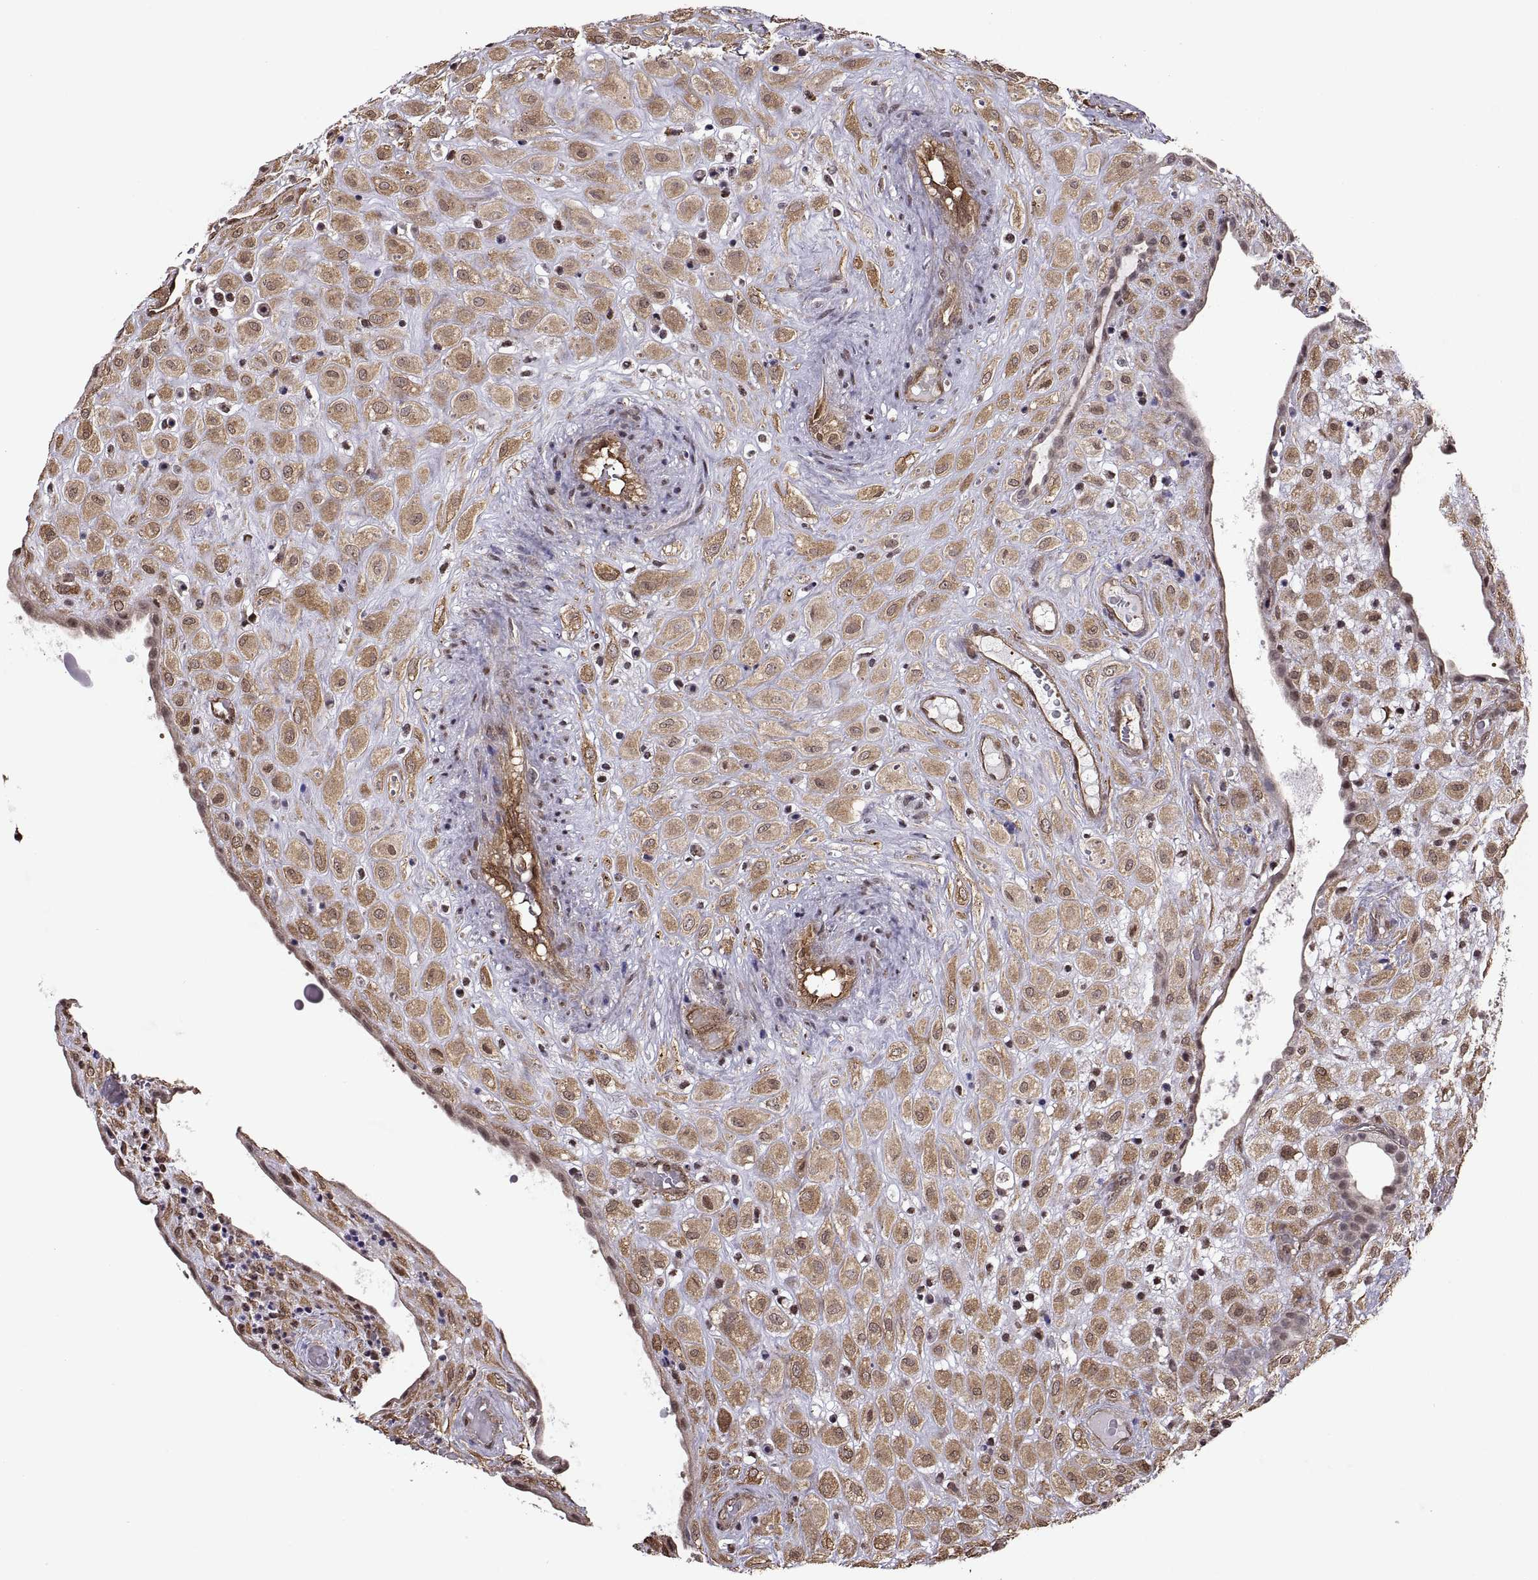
{"staining": {"intensity": "moderate", "quantity": ">75%", "location": "cytoplasmic/membranous"}, "tissue": "placenta", "cell_type": "Decidual cells", "image_type": "normal", "snomed": [{"axis": "morphology", "description": "Normal tissue, NOS"}, {"axis": "topography", "description": "Placenta"}], "caption": "High-magnification brightfield microscopy of benign placenta stained with DAB (brown) and counterstained with hematoxylin (blue). decidual cells exhibit moderate cytoplasmic/membranous positivity is appreciated in approximately>75% of cells.", "gene": "ARRB1", "patient": {"sex": "female", "age": 24}}